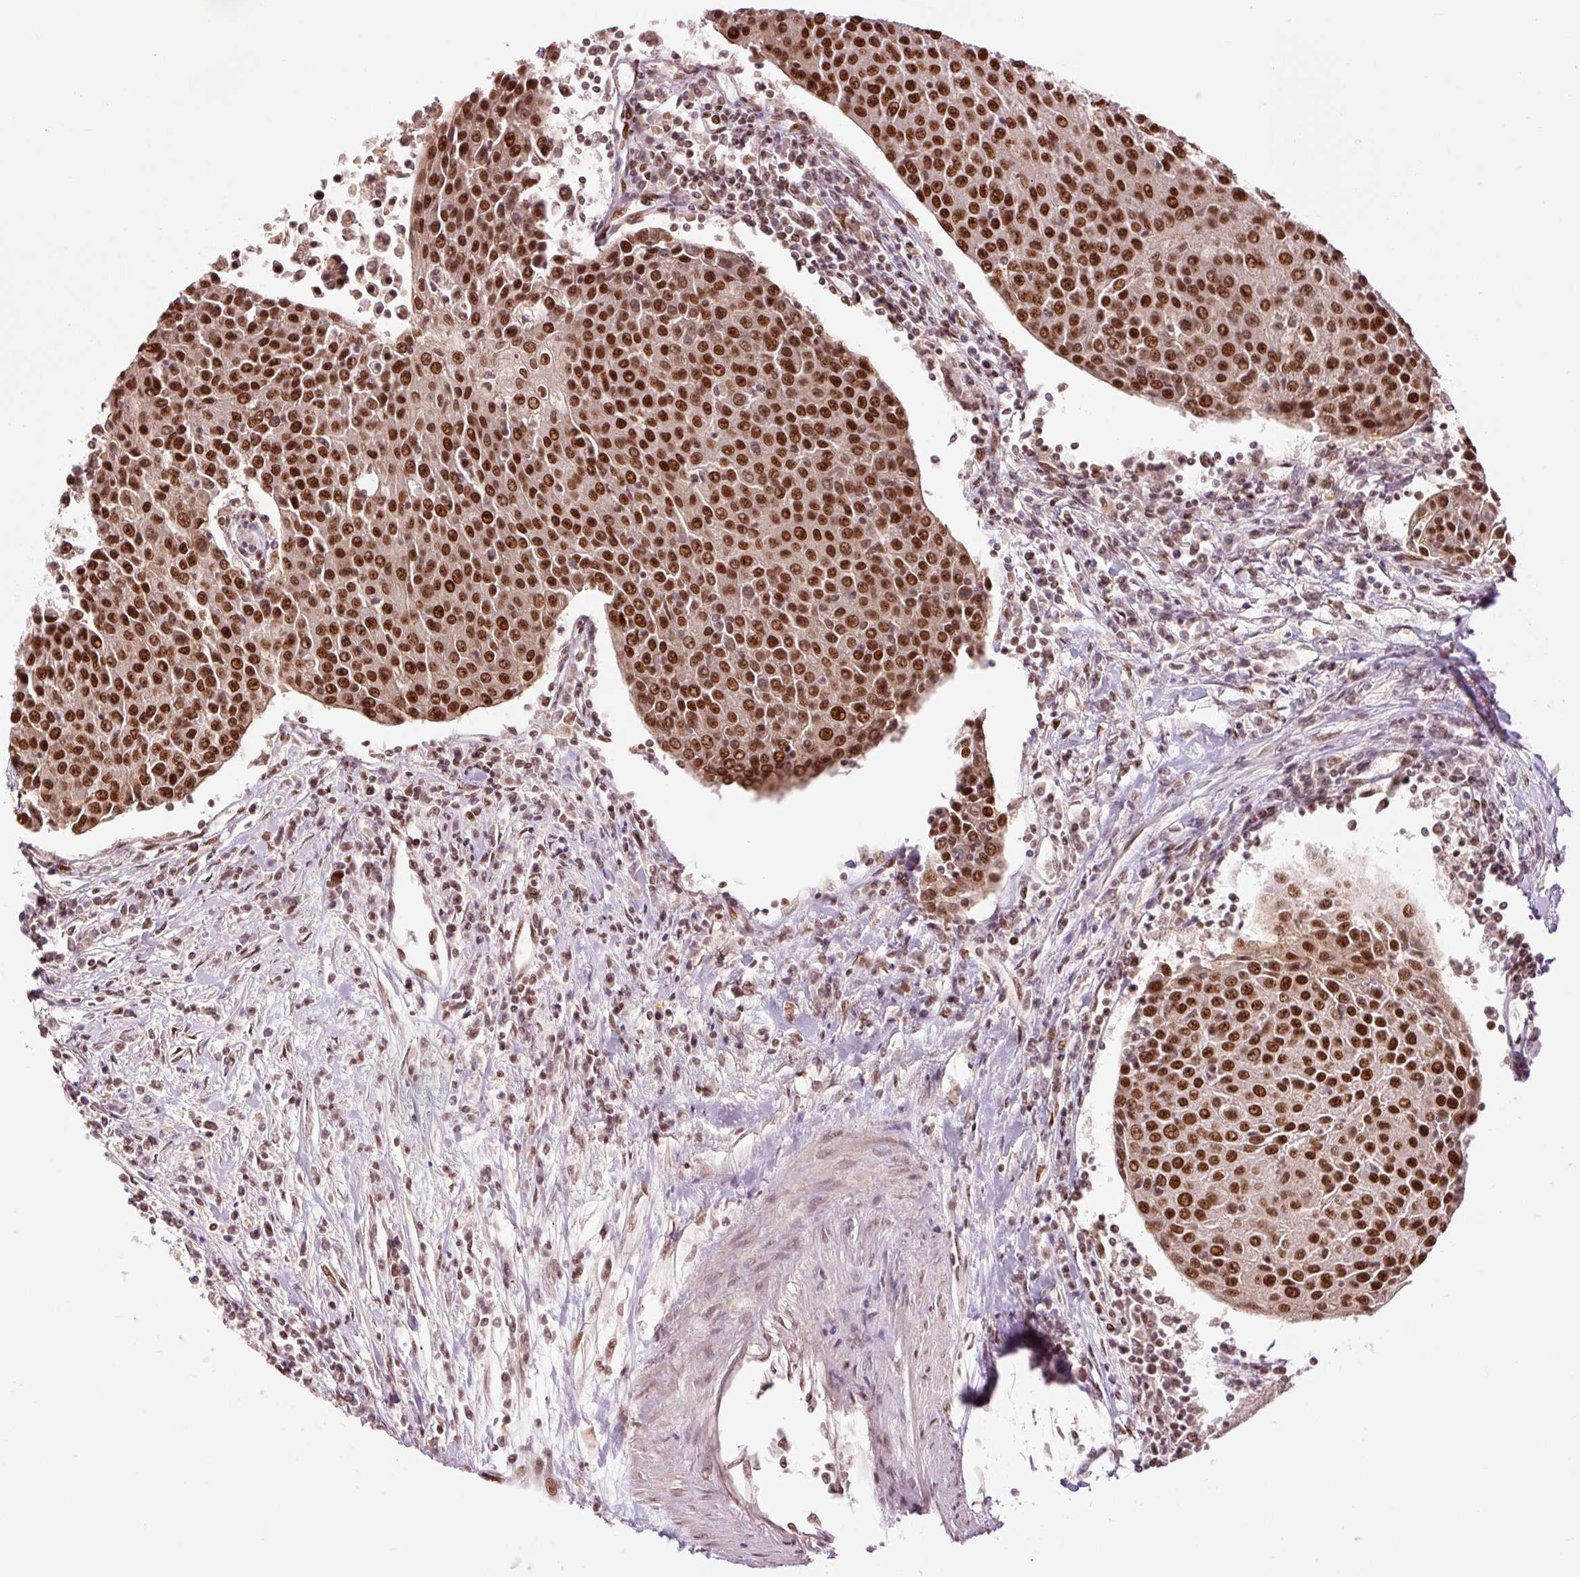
{"staining": {"intensity": "strong", "quantity": ">75%", "location": "nuclear"}, "tissue": "urothelial cancer", "cell_type": "Tumor cells", "image_type": "cancer", "snomed": [{"axis": "morphology", "description": "Urothelial carcinoma, High grade"}, {"axis": "topography", "description": "Urinary bladder"}], "caption": "IHC histopathology image of neoplastic tissue: human urothelial carcinoma (high-grade) stained using IHC exhibits high levels of strong protein expression localized specifically in the nuclear of tumor cells, appearing as a nuclear brown color.", "gene": "ZBTB44", "patient": {"sex": "female", "age": 85}}